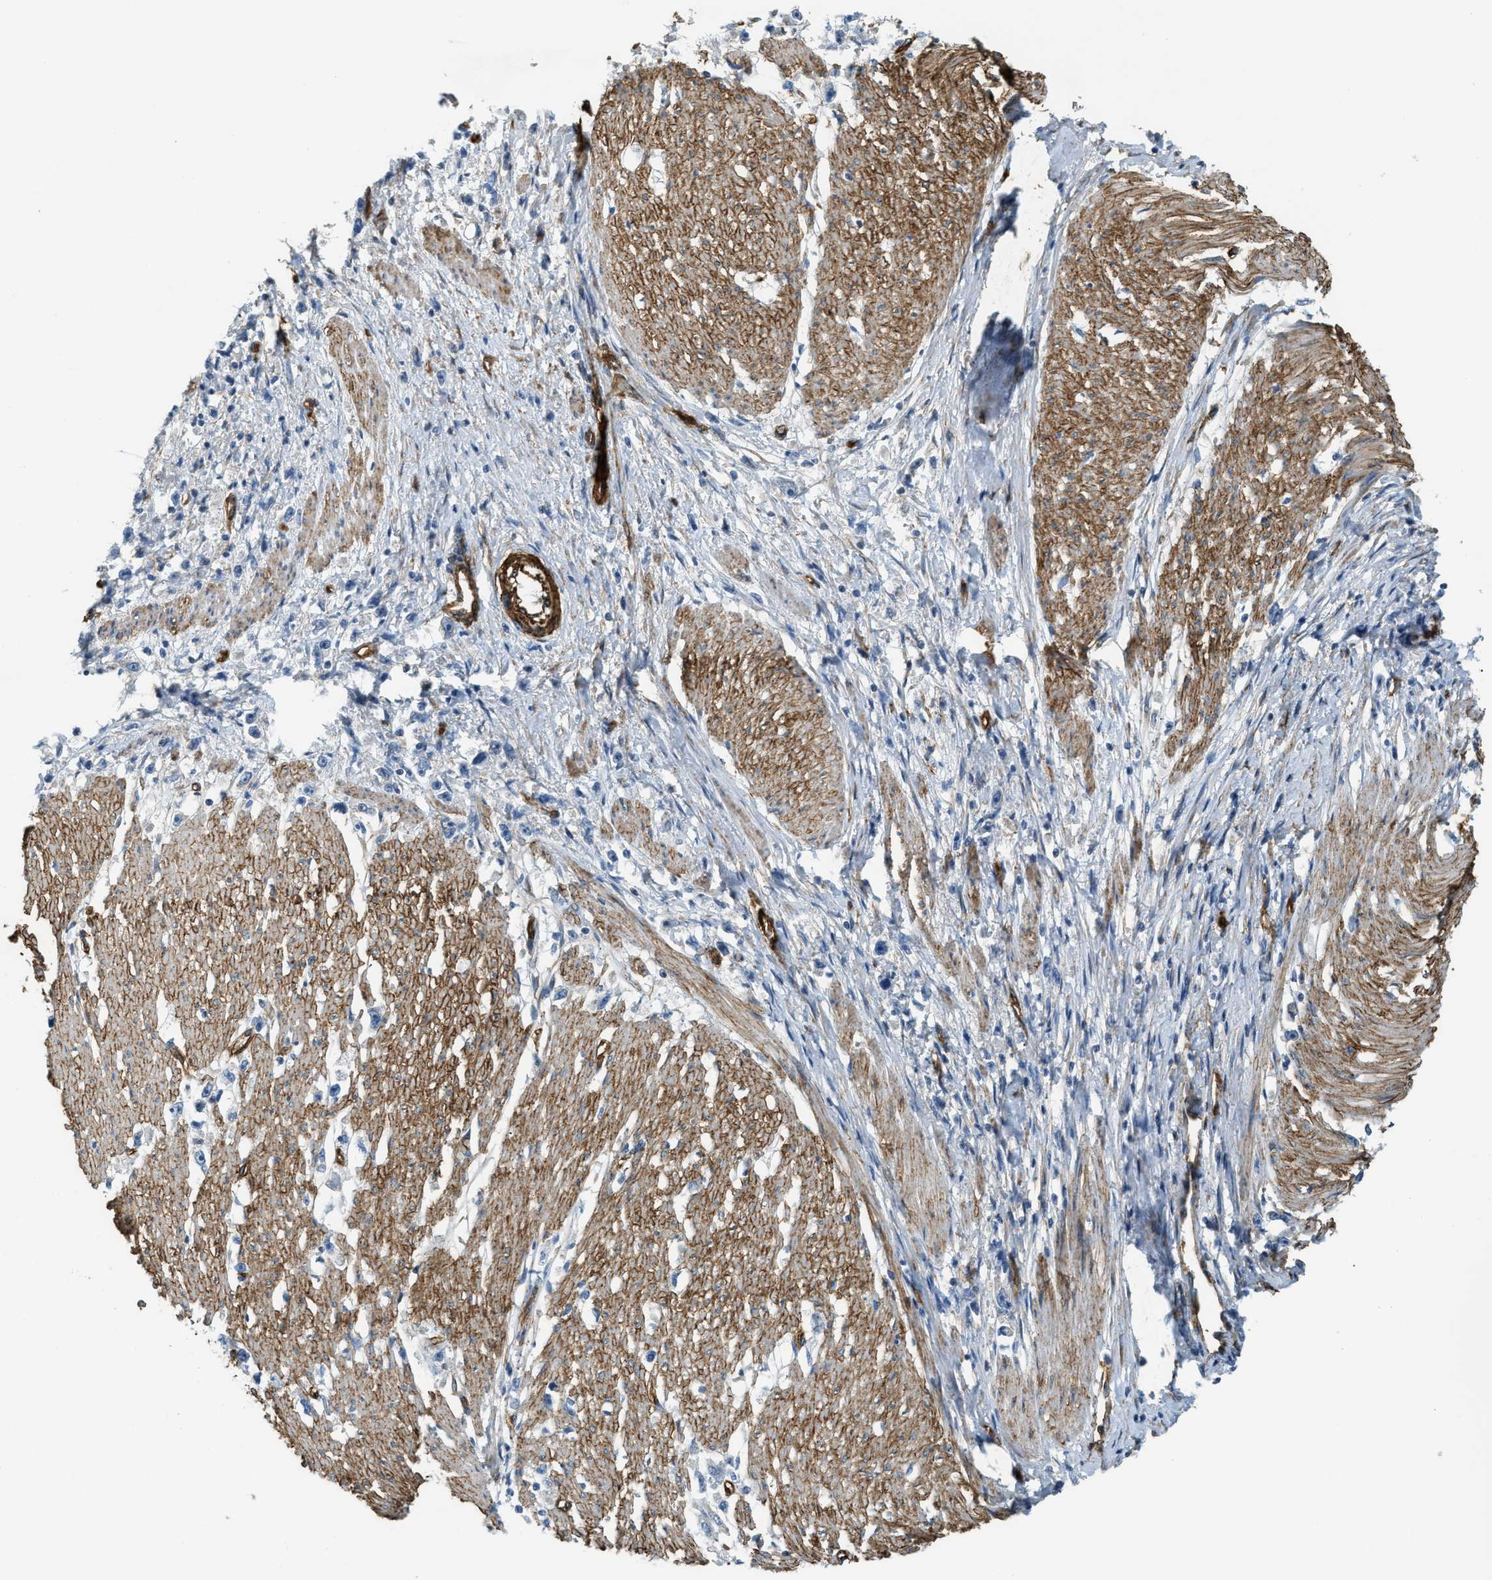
{"staining": {"intensity": "negative", "quantity": "none", "location": "none"}, "tissue": "stomach cancer", "cell_type": "Tumor cells", "image_type": "cancer", "snomed": [{"axis": "morphology", "description": "Adenocarcinoma, NOS"}, {"axis": "topography", "description": "Stomach"}], "caption": "A photomicrograph of human stomach cancer (adenocarcinoma) is negative for staining in tumor cells.", "gene": "TMEM43", "patient": {"sex": "female", "age": 59}}